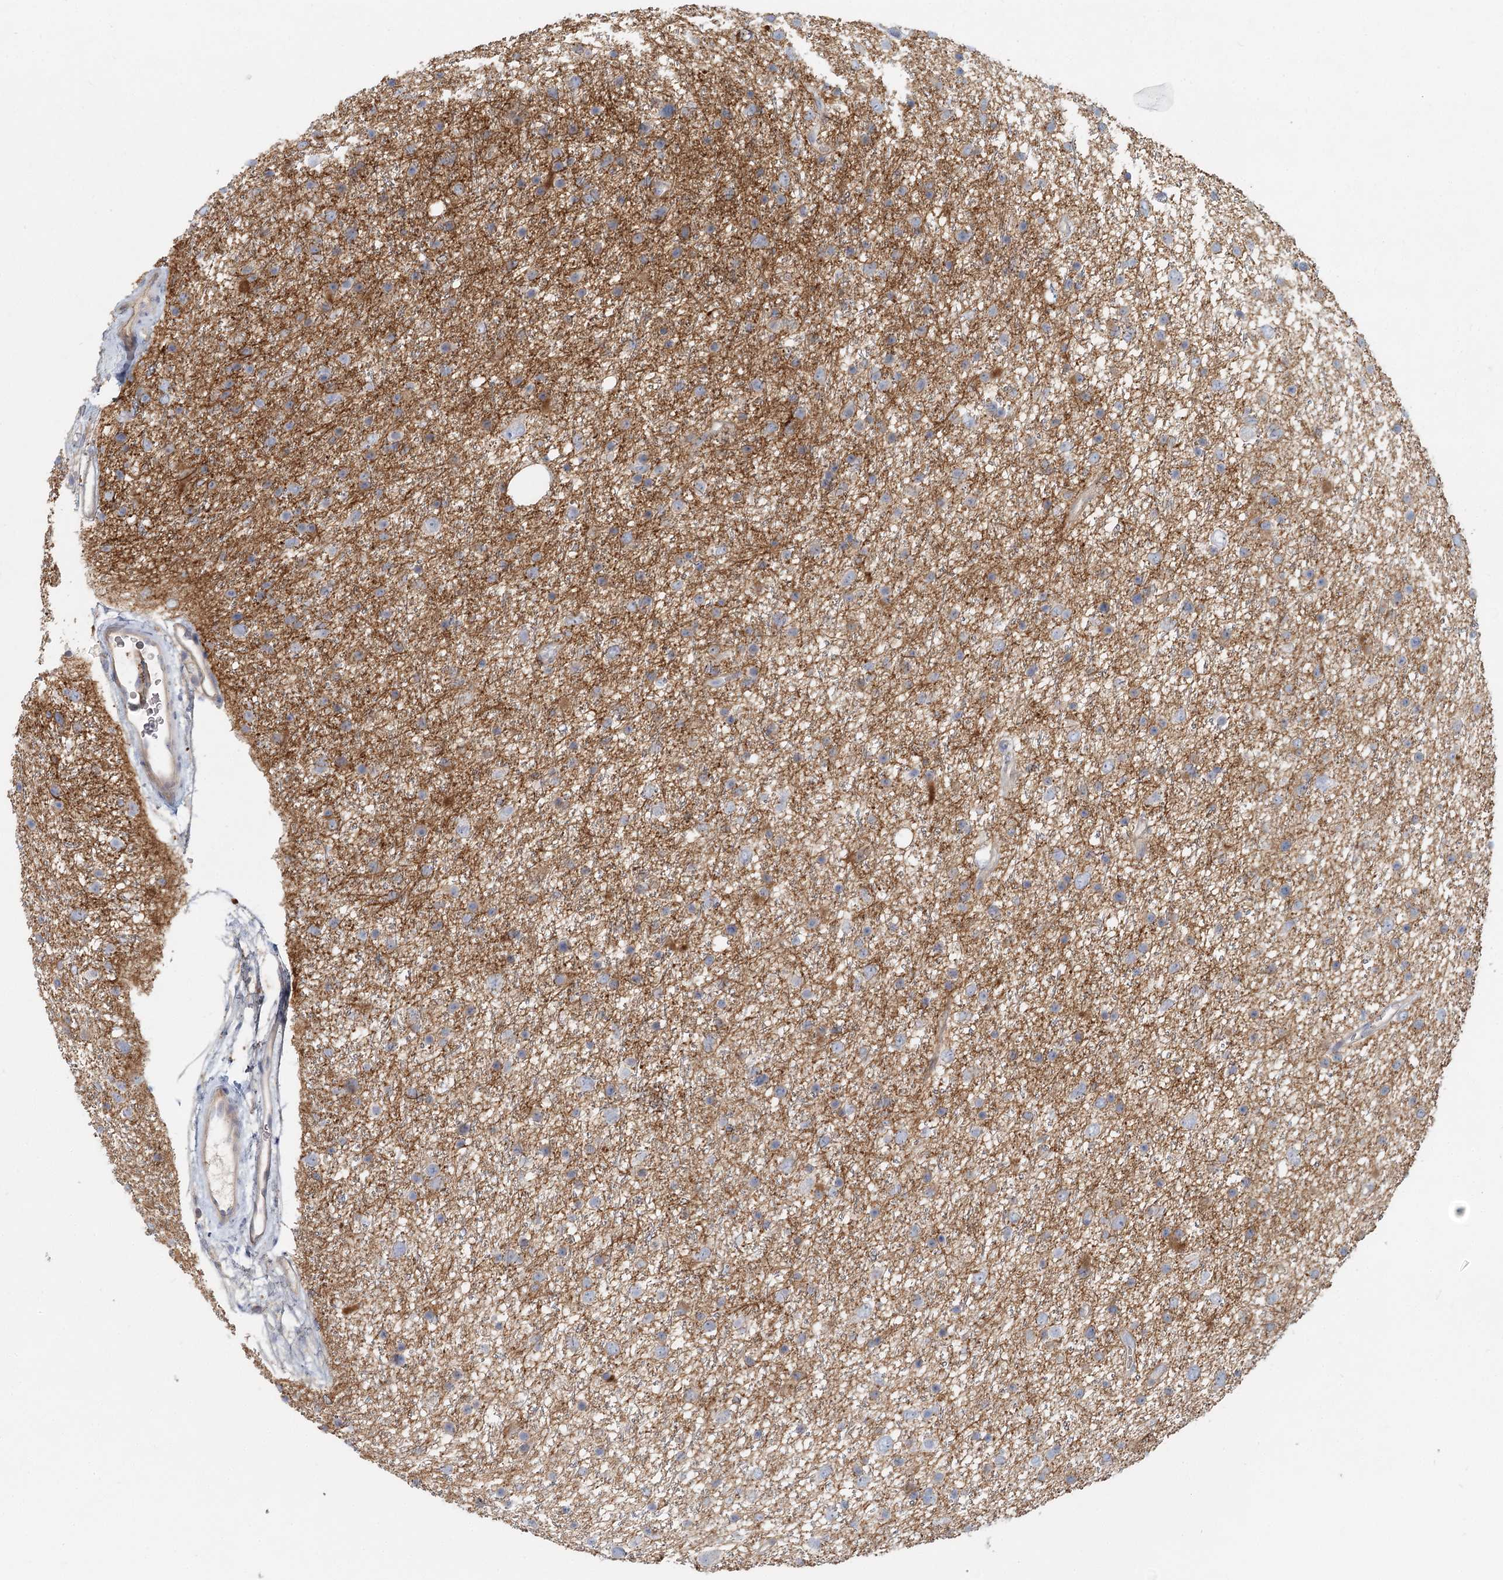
{"staining": {"intensity": "moderate", "quantity": "<25%", "location": "cytoplasmic/membranous"}, "tissue": "glioma", "cell_type": "Tumor cells", "image_type": "cancer", "snomed": [{"axis": "morphology", "description": "Glioma, malignant, Low grade"}, {"axis": "topography", "description": "Cerebral cortex"}], "caption": "Brown immunohistochemical staining in human glioma shows moderate cytoplasmic/membranous staining in approximately <25% of tumor cells.", "gene": "DNMBP", "patient": {"sex": "female", "age": 39}}